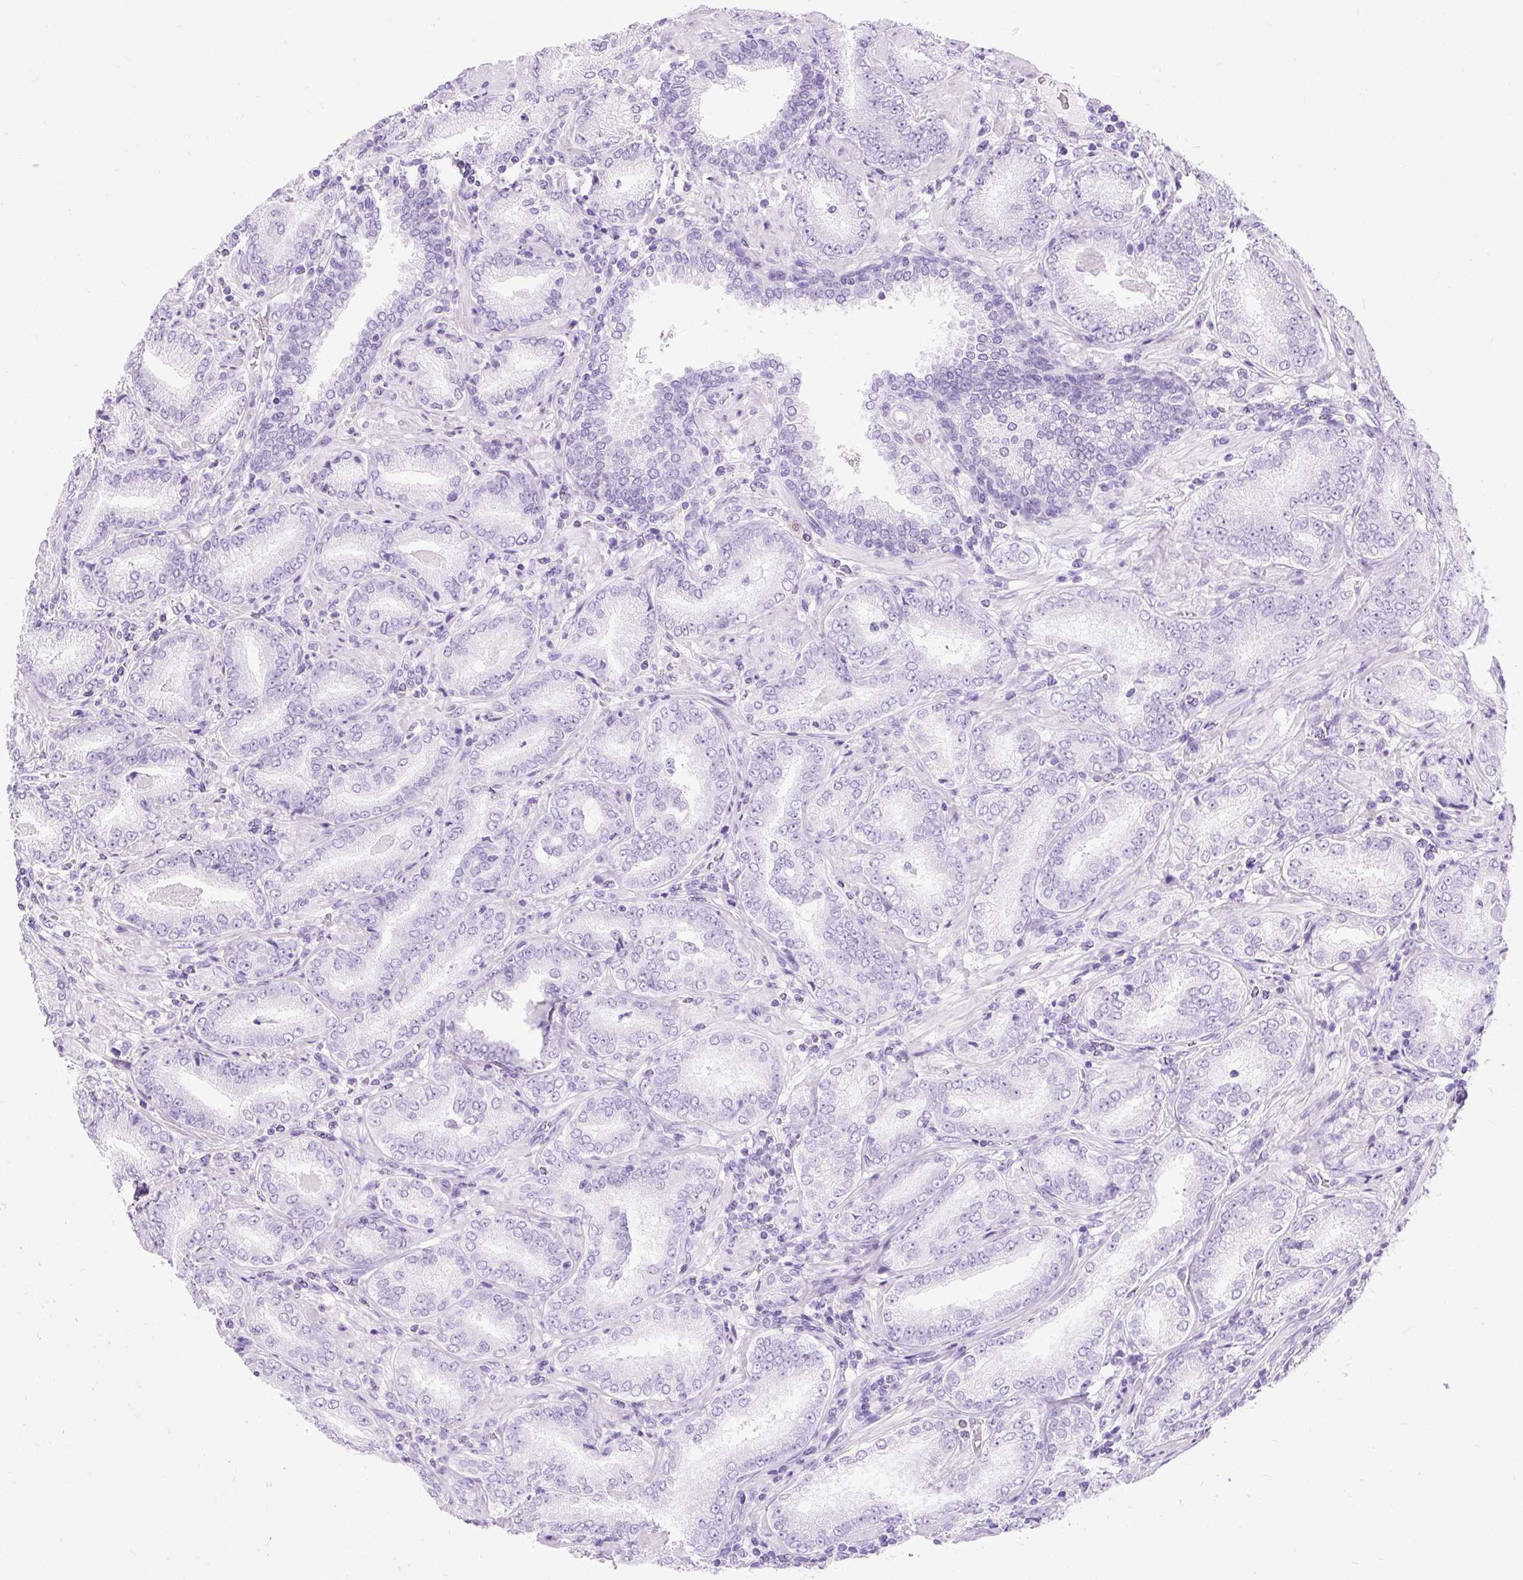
{"staining": {"intensity": "negative", "quantity": "none", "location": "none"}, "tissue": "prostate cancer", "cell_type": "Tumor cells", "image_type": "cancer", "snomed": [{"axis": "morphology", "description": "Adenocarcinoma, High grade"}, {"axis": "topography", "description": "Prostate"}], "caption": "There is no significant expression in tumor cells of prostate cancer.", "gene": "PVALB", "patient": {"sex": "male", "age": 72}}